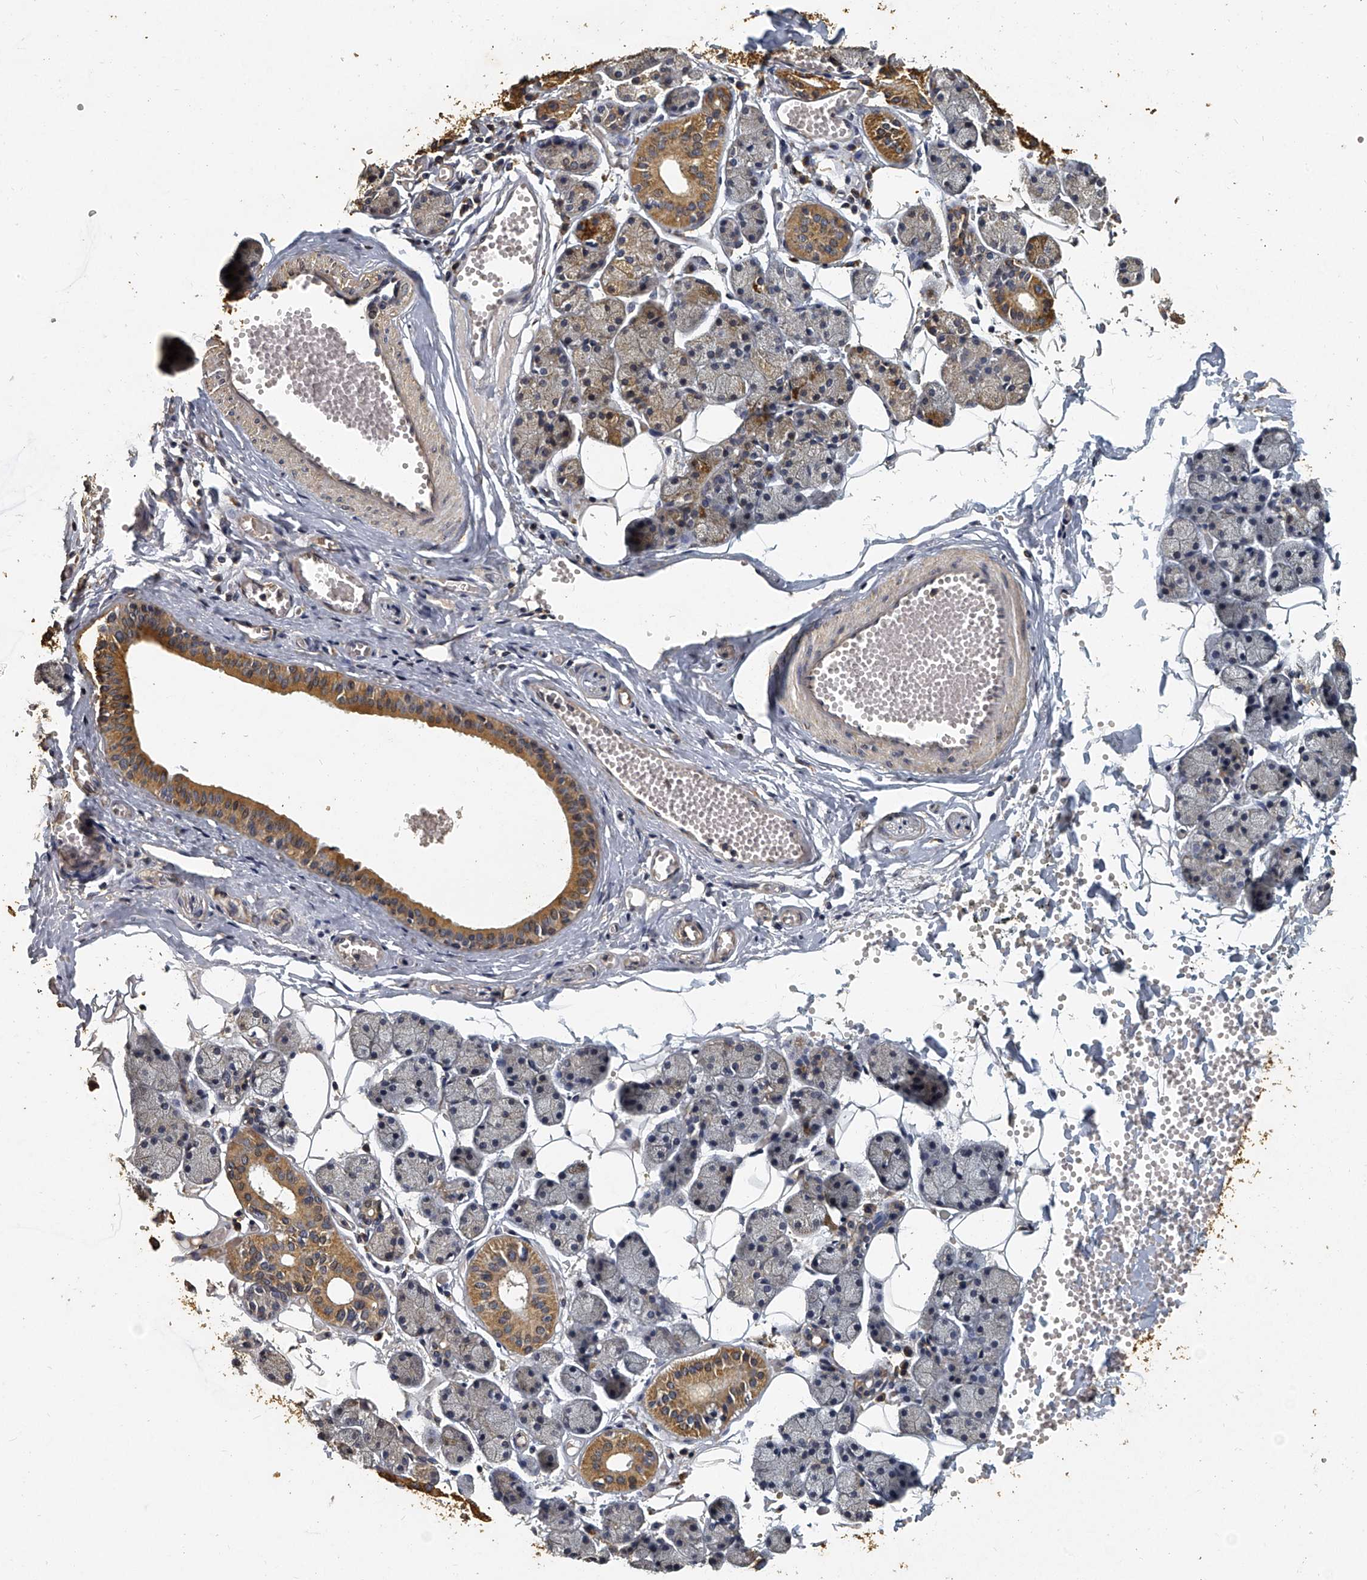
{"staining": {"intensity": "moderate", "quantity": "25%-75%", "location": "cytoplasmic/membranous"}, "tissue": "salivary gland", "cell_type": "Glandular cells", "image_type": "normal", "snomed": [{"axis": "morphology", "description": "Normal tissue, NOS"}, {"axis": "topography", "description": "Salivary gland"}], "caption": "Immunohistochemical staining of unremarkable human salivary gland exhibits moderate cytoplasmic/membranous protein expression in about 25%-75% of glandular cells.", "gene": "MRPL28", "patient": {"sex": "female", "age": 33}}